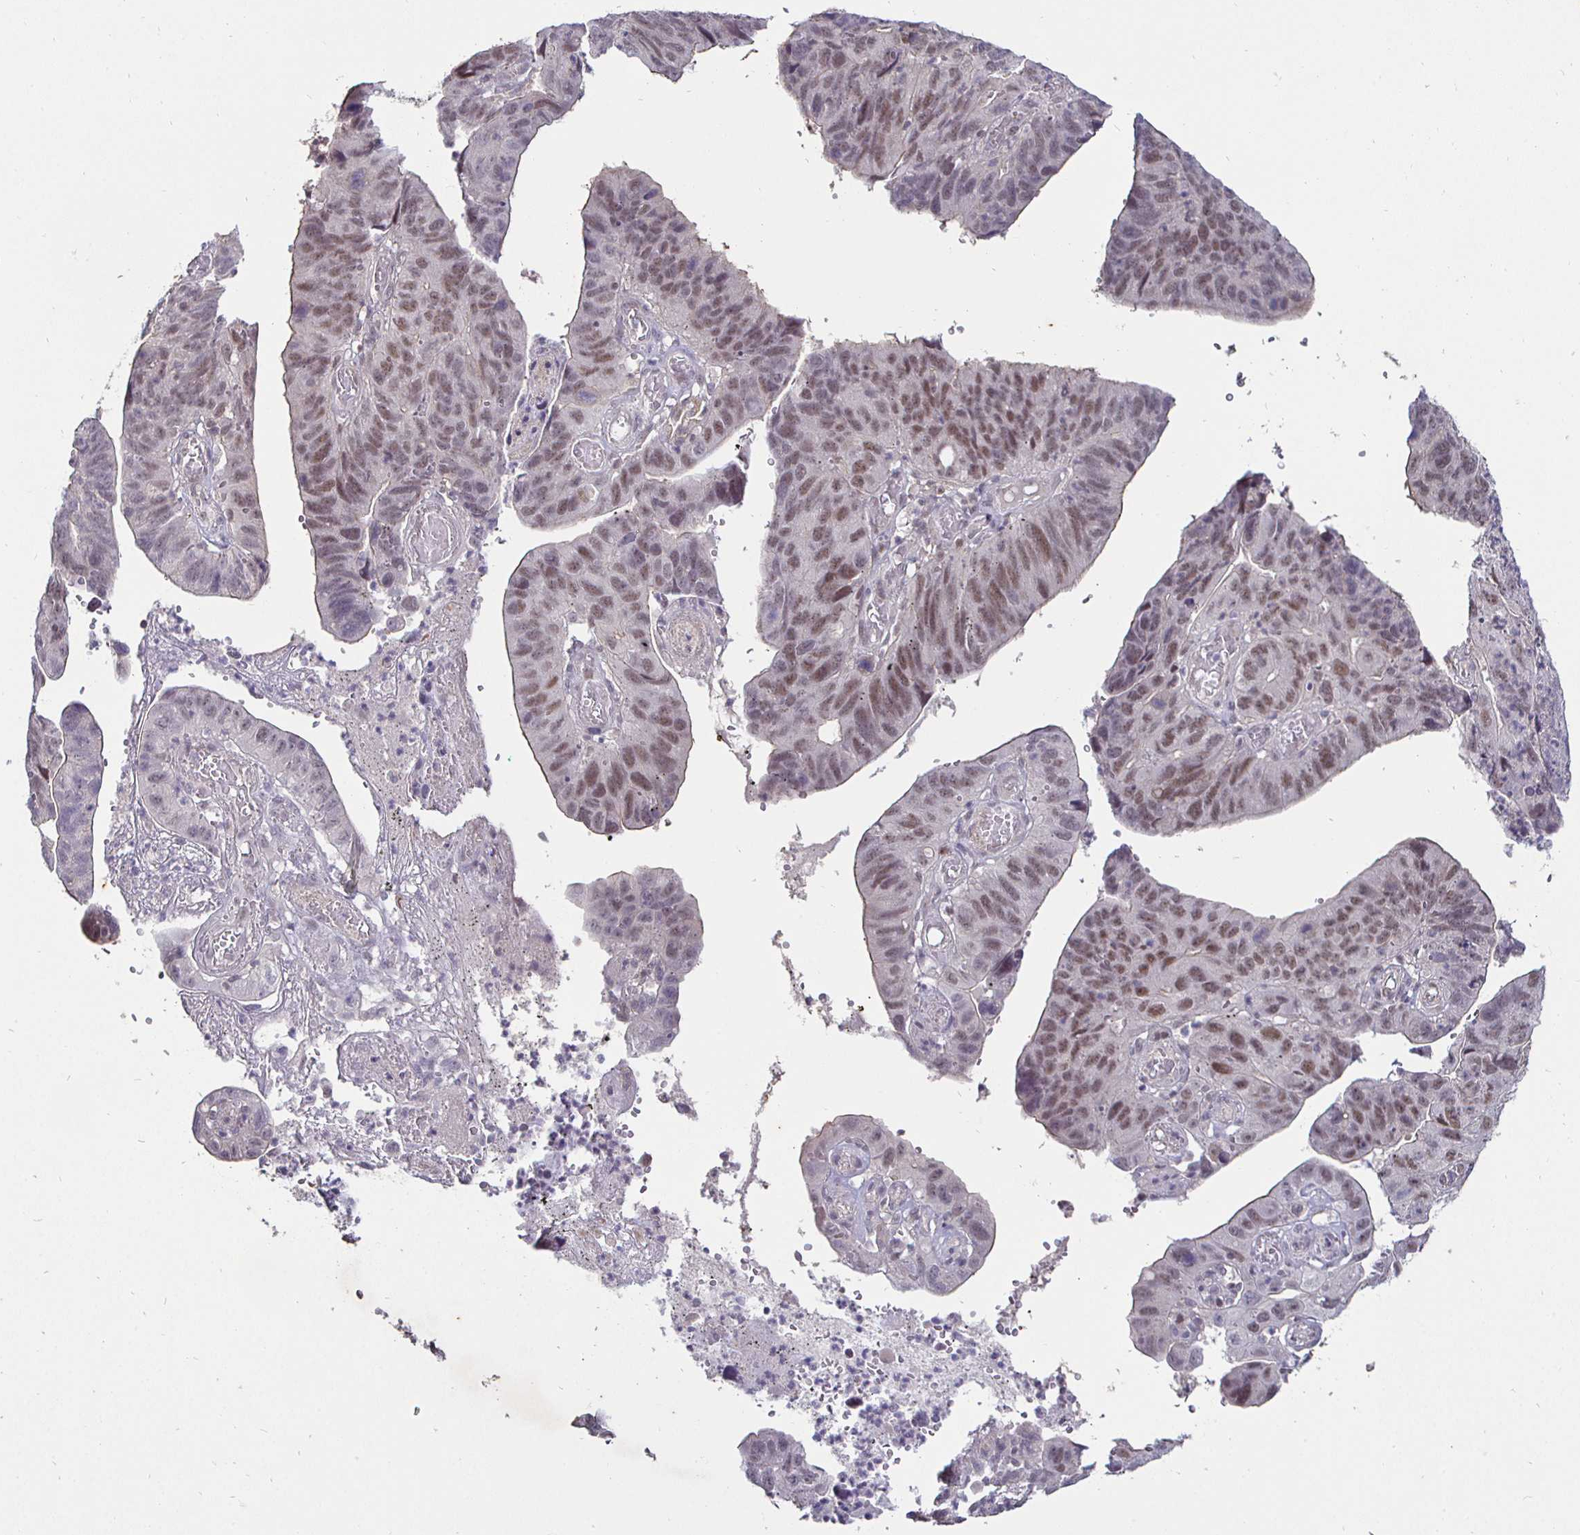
{"staining": {"intensity": "moderate", "quantity": "25%-75%", "location": "nuclear"}, "tissue": "stomach cancer", "cell_type": "Tumor cells", "image_type": "cancer", "snomed": [{"axis": "morphology", "description": "Adenocarcinoma, NOS"}, {"axis": "topography", "description": "Stomach"}], "caption": "A brown stain highlights moderate nuclear staining of a protein in human stomach cancer tumor cells.", "gene": "MLH1", "patient": {"sex": "male", "age": 59}}